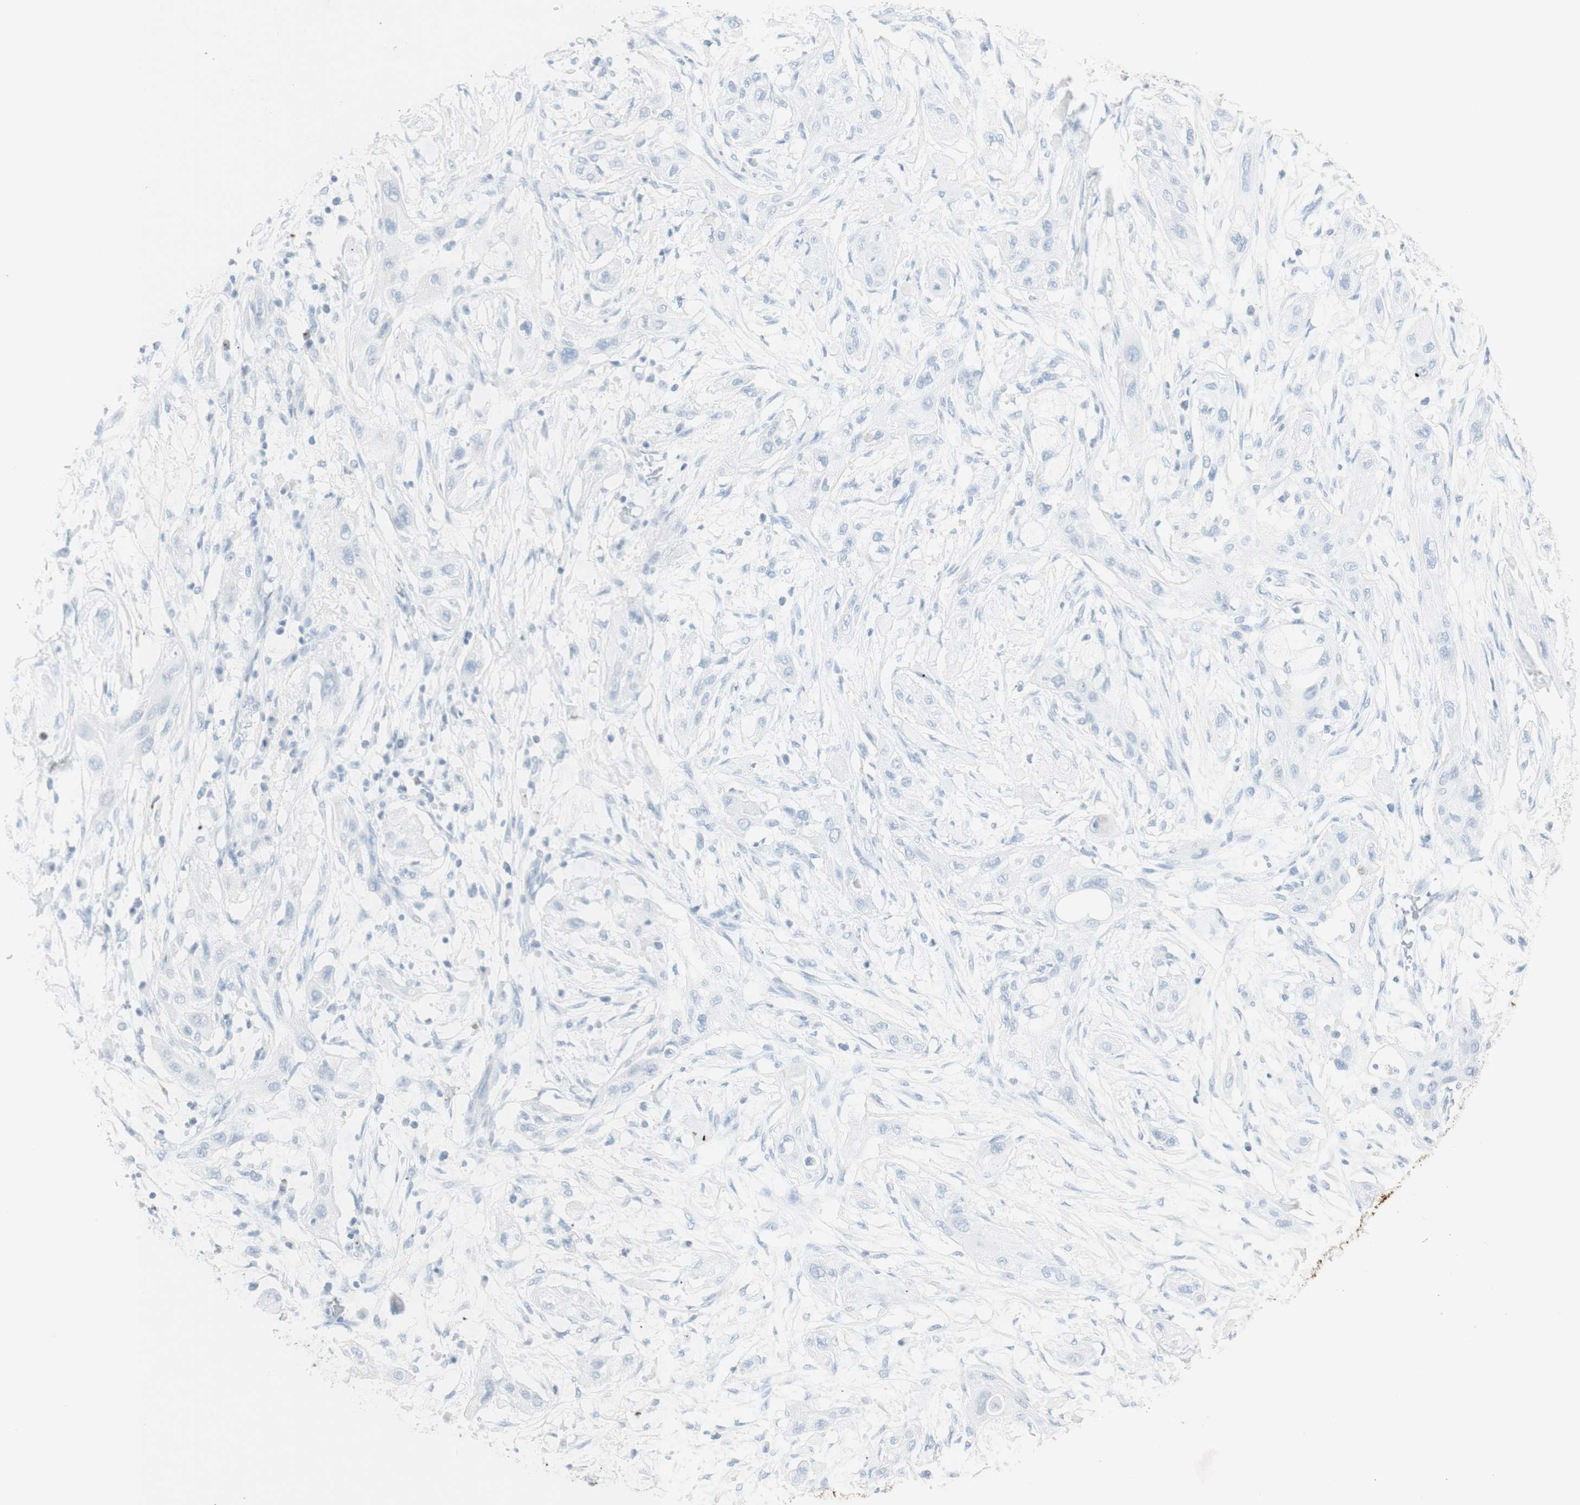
{"staining": {"intensity": "negative", "quantity": "none", "location": "none"}, "tissue": "lung cancer", "cell_type": "Tumor cells", "image_type": "cancer", "snomed": [{"axis": "morphology", "description": "Squamous cell carcinoma, NOS"}, {"axis": "topography", "description": "Lung"}], "caption": "Lung cancer stained for a protein using immunohistochemistry shows no positivity tumor cells.", "gene": "NAPSA", "patient": {"sex": "female", "age": 47}}